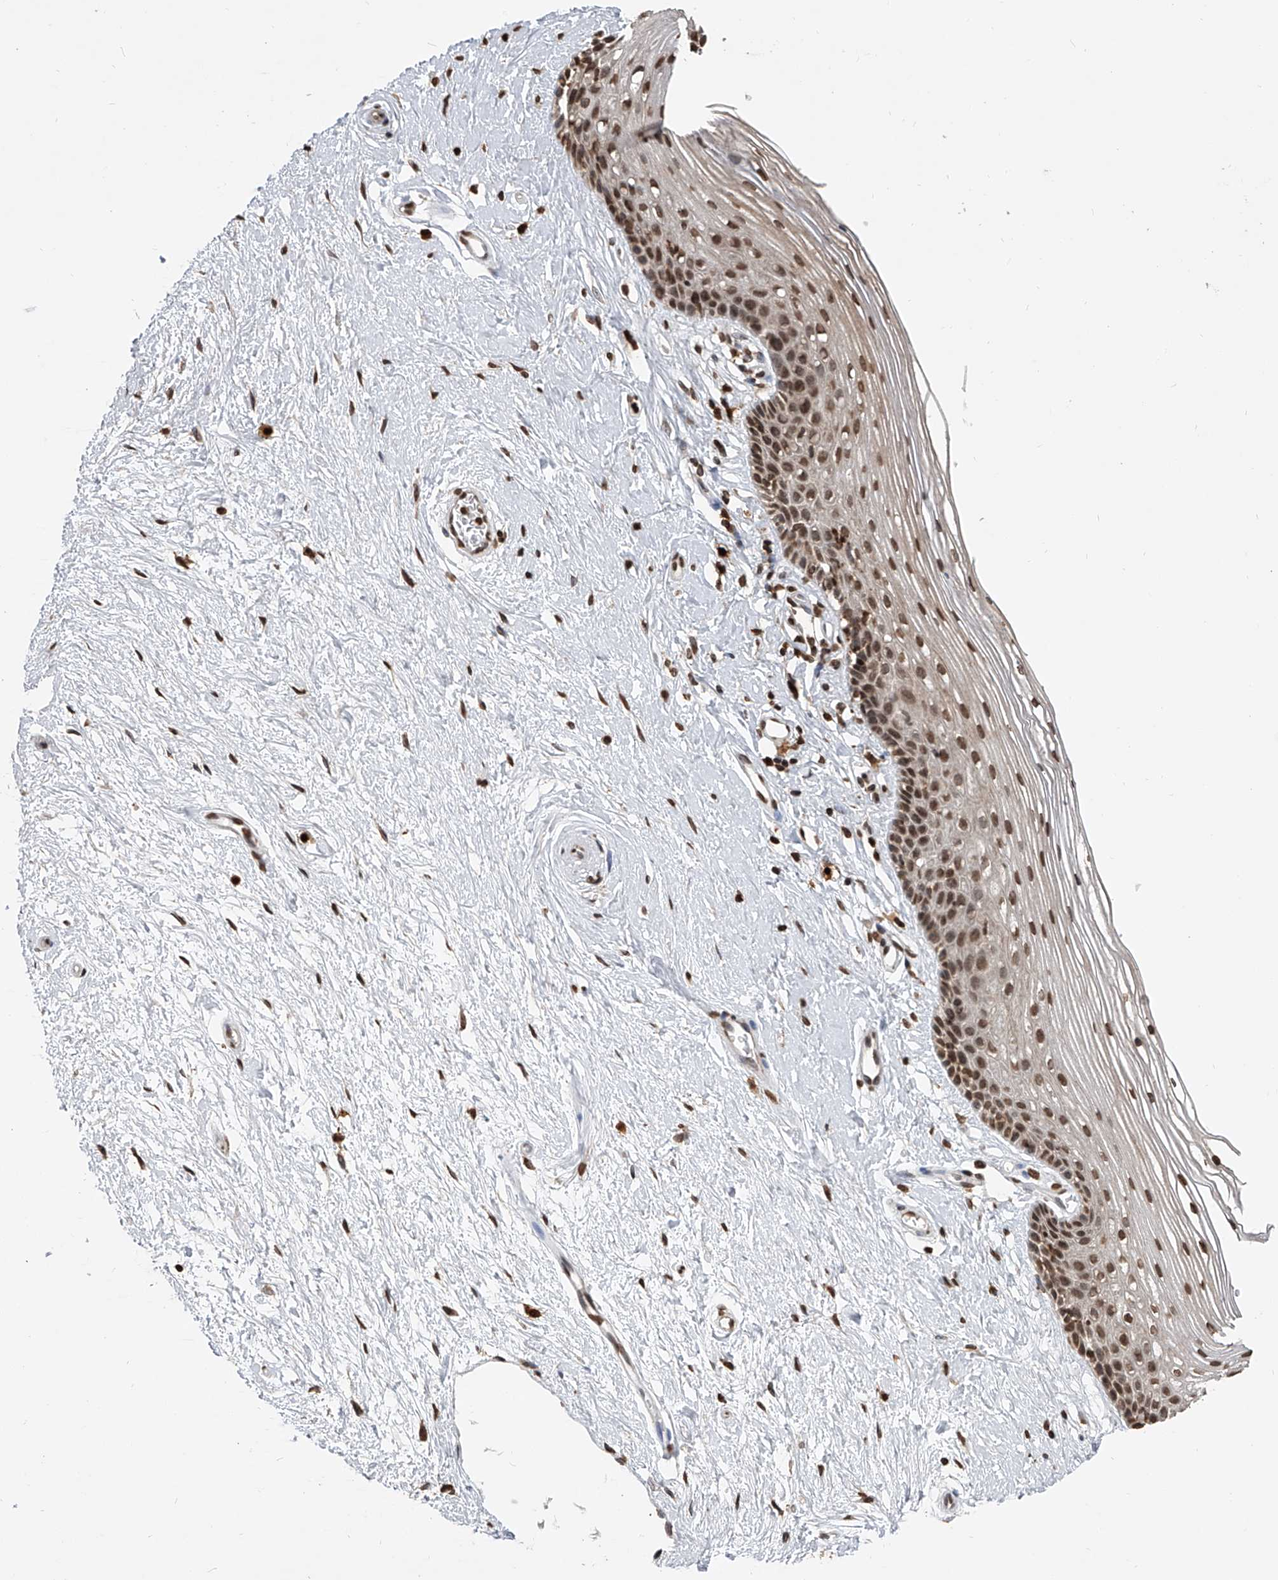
{"staining": {"intensity": "moderate", "quantity": ">75%", "location": "nuclear"}, "tissue": "vagina", "cell_type": "Squamous epithelial cells", "image_type": "normal", "snomed": [{"axis": "morphology", "description": "Normal tissue, NOS"}, {"axis": "topography", "description": "Vagina"}], "caption": "High-magnification brightfield microscopy of unremarkable vagina stained with DAB (3,3'-diaminobenzidine) (brown) and counterstained with hematoxylin (blue). squamous epithelial cells exhibit moderate nuclear expression is appreciated in about>75% of cells.", "gene": "CFAP410", "patient": {"sex": "female", "age": 46}}